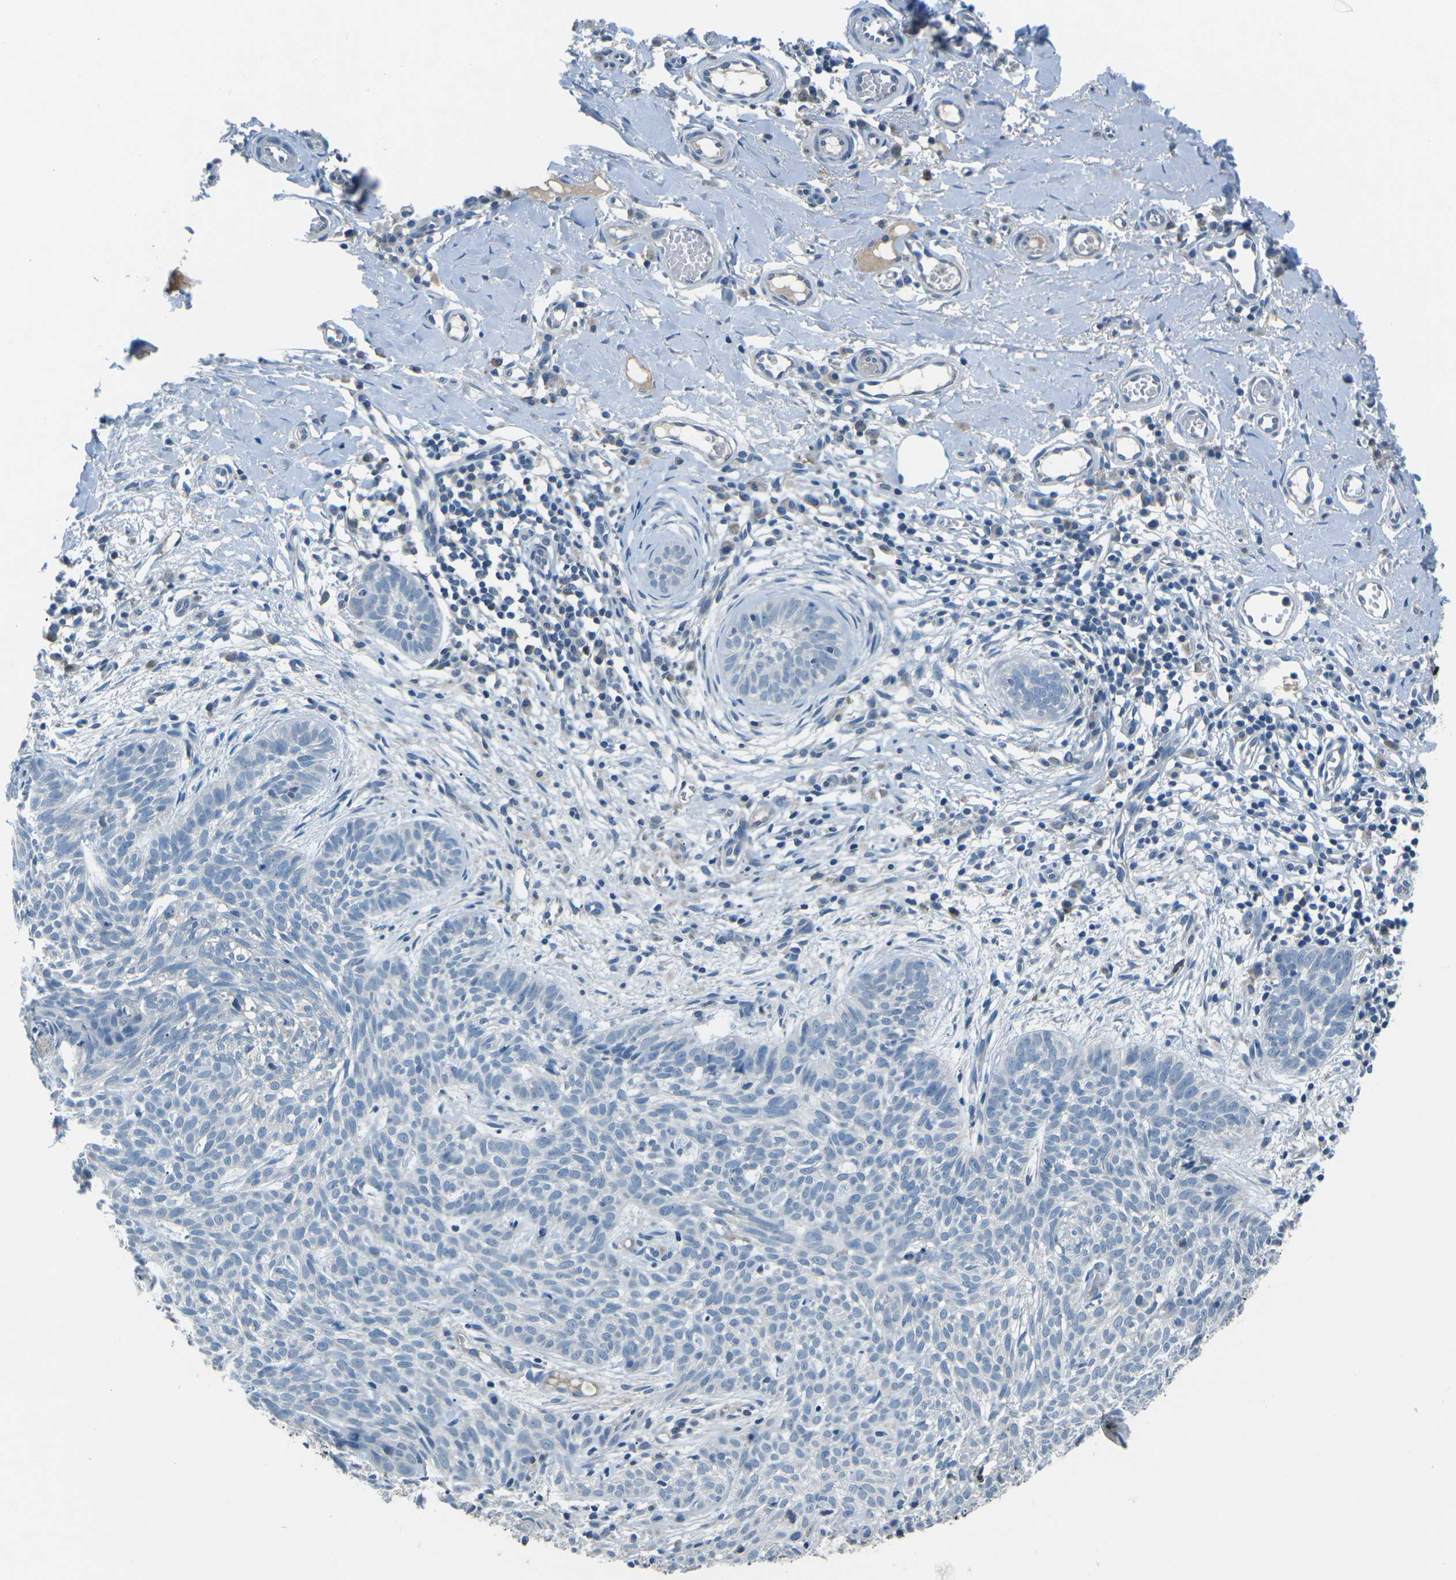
{"staining": {"intensity": "negative", "quantity": "none", "location": "none"}, "tissue": "skin cancer", "cell_type": "Tumor cells", "image_type": "cancer", "snomed": [{"axis": "morphology", "description": "Basal cell carcinoma"}, {"axis": "topography", "description": "Skin"}], "caption": "There is no significant positivity in tumor cells of skin cancer.", "gene": "CD1D", "patient": {"sex": "female", "age": 59}}